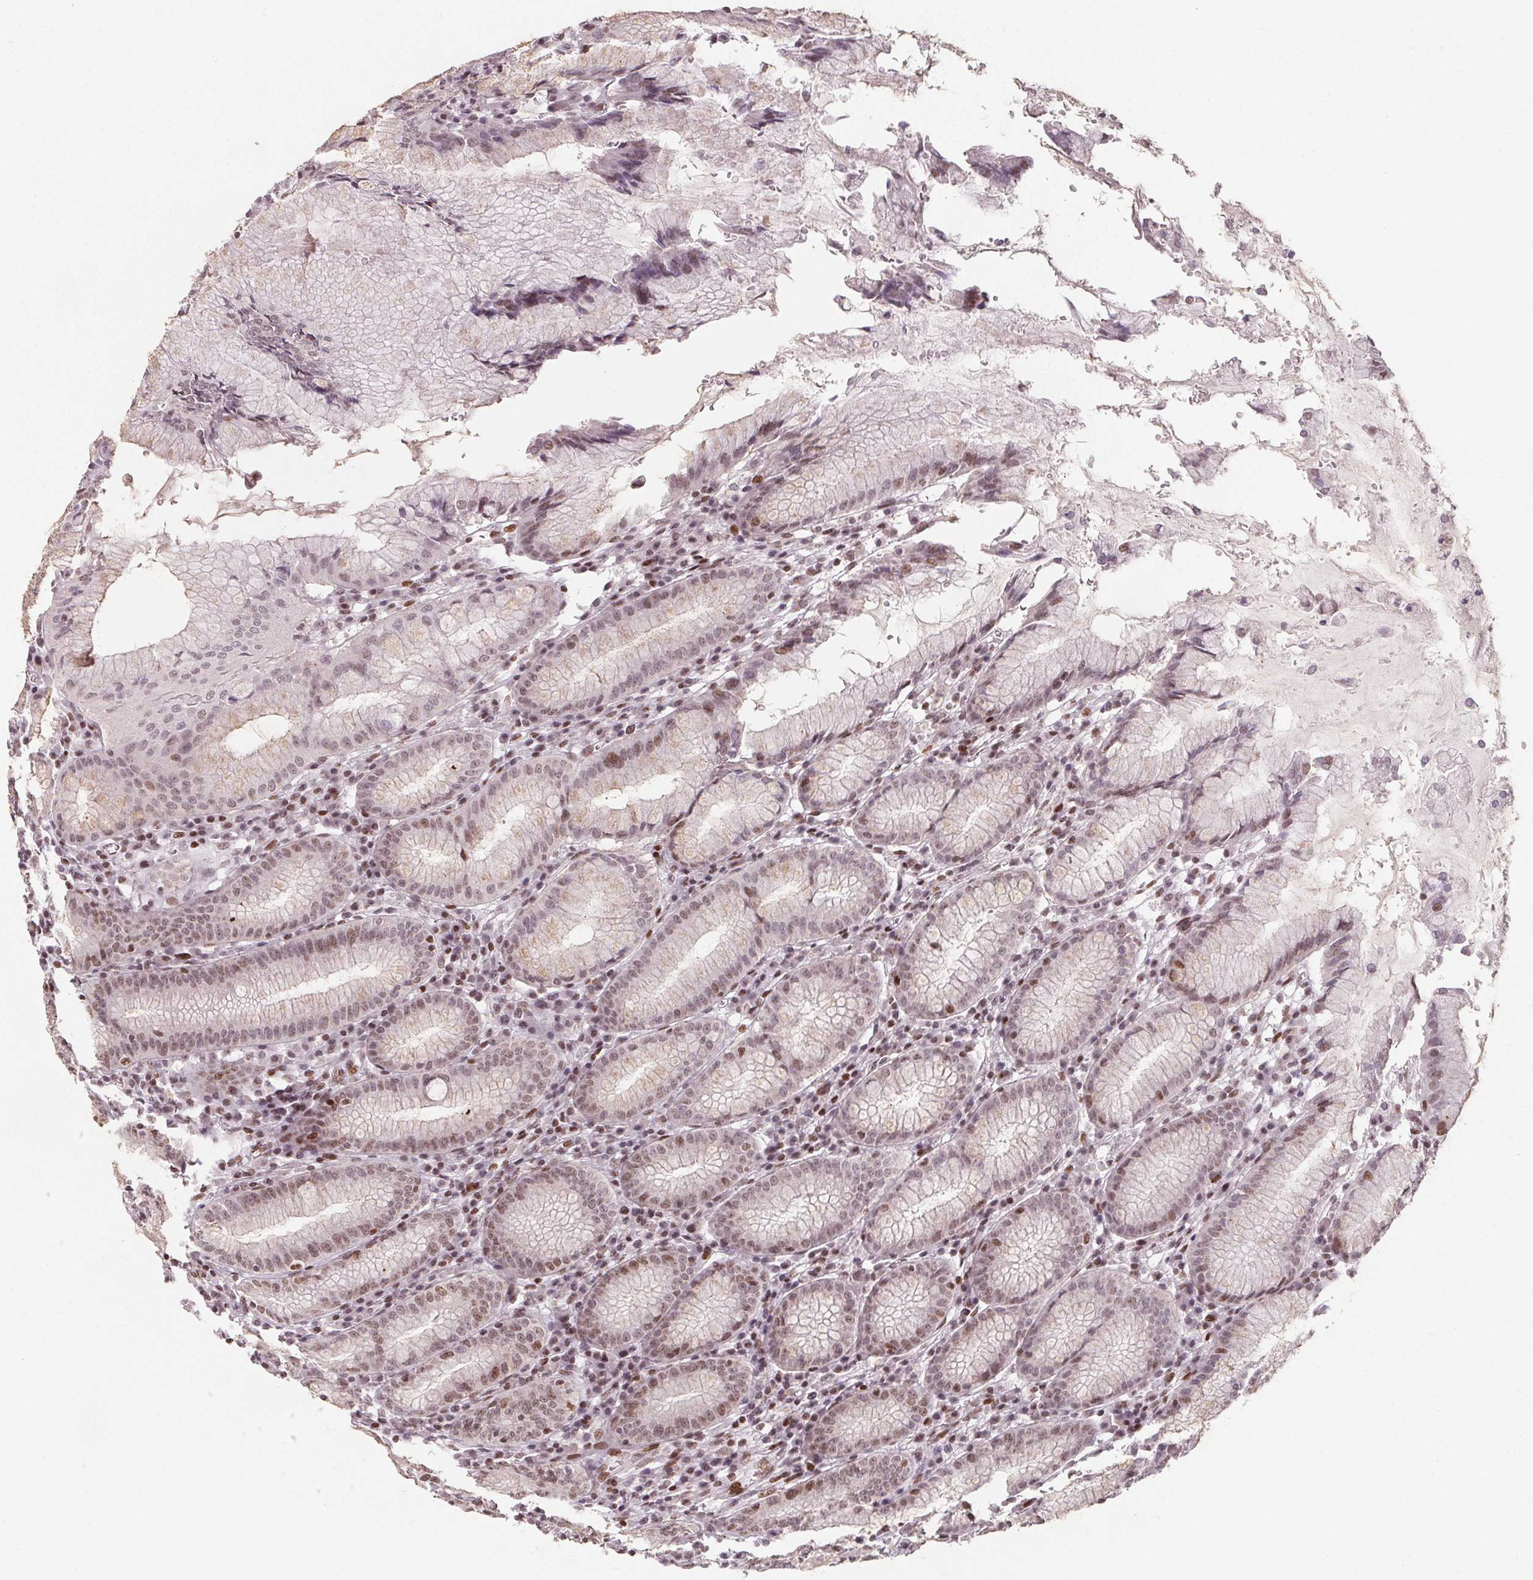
{"staining": {"intensity": "moderate", "quantity": "25%-75%", "location": "nuclear"}, "tissue": "stomach", "cell_type": "Glandular cells", "image_type": "normal", "snomed": [{"axis": "morphology", "description": "Normal tissue, NOS"}, {"axis": "topography", "description": "Stomach"}], "caption": "An image of human stomach stained for a protein displays moderate nuclear brown staining in glandular cells.", "gene": "KMT2A", "patient": {"sex": "male", "age": 55}}